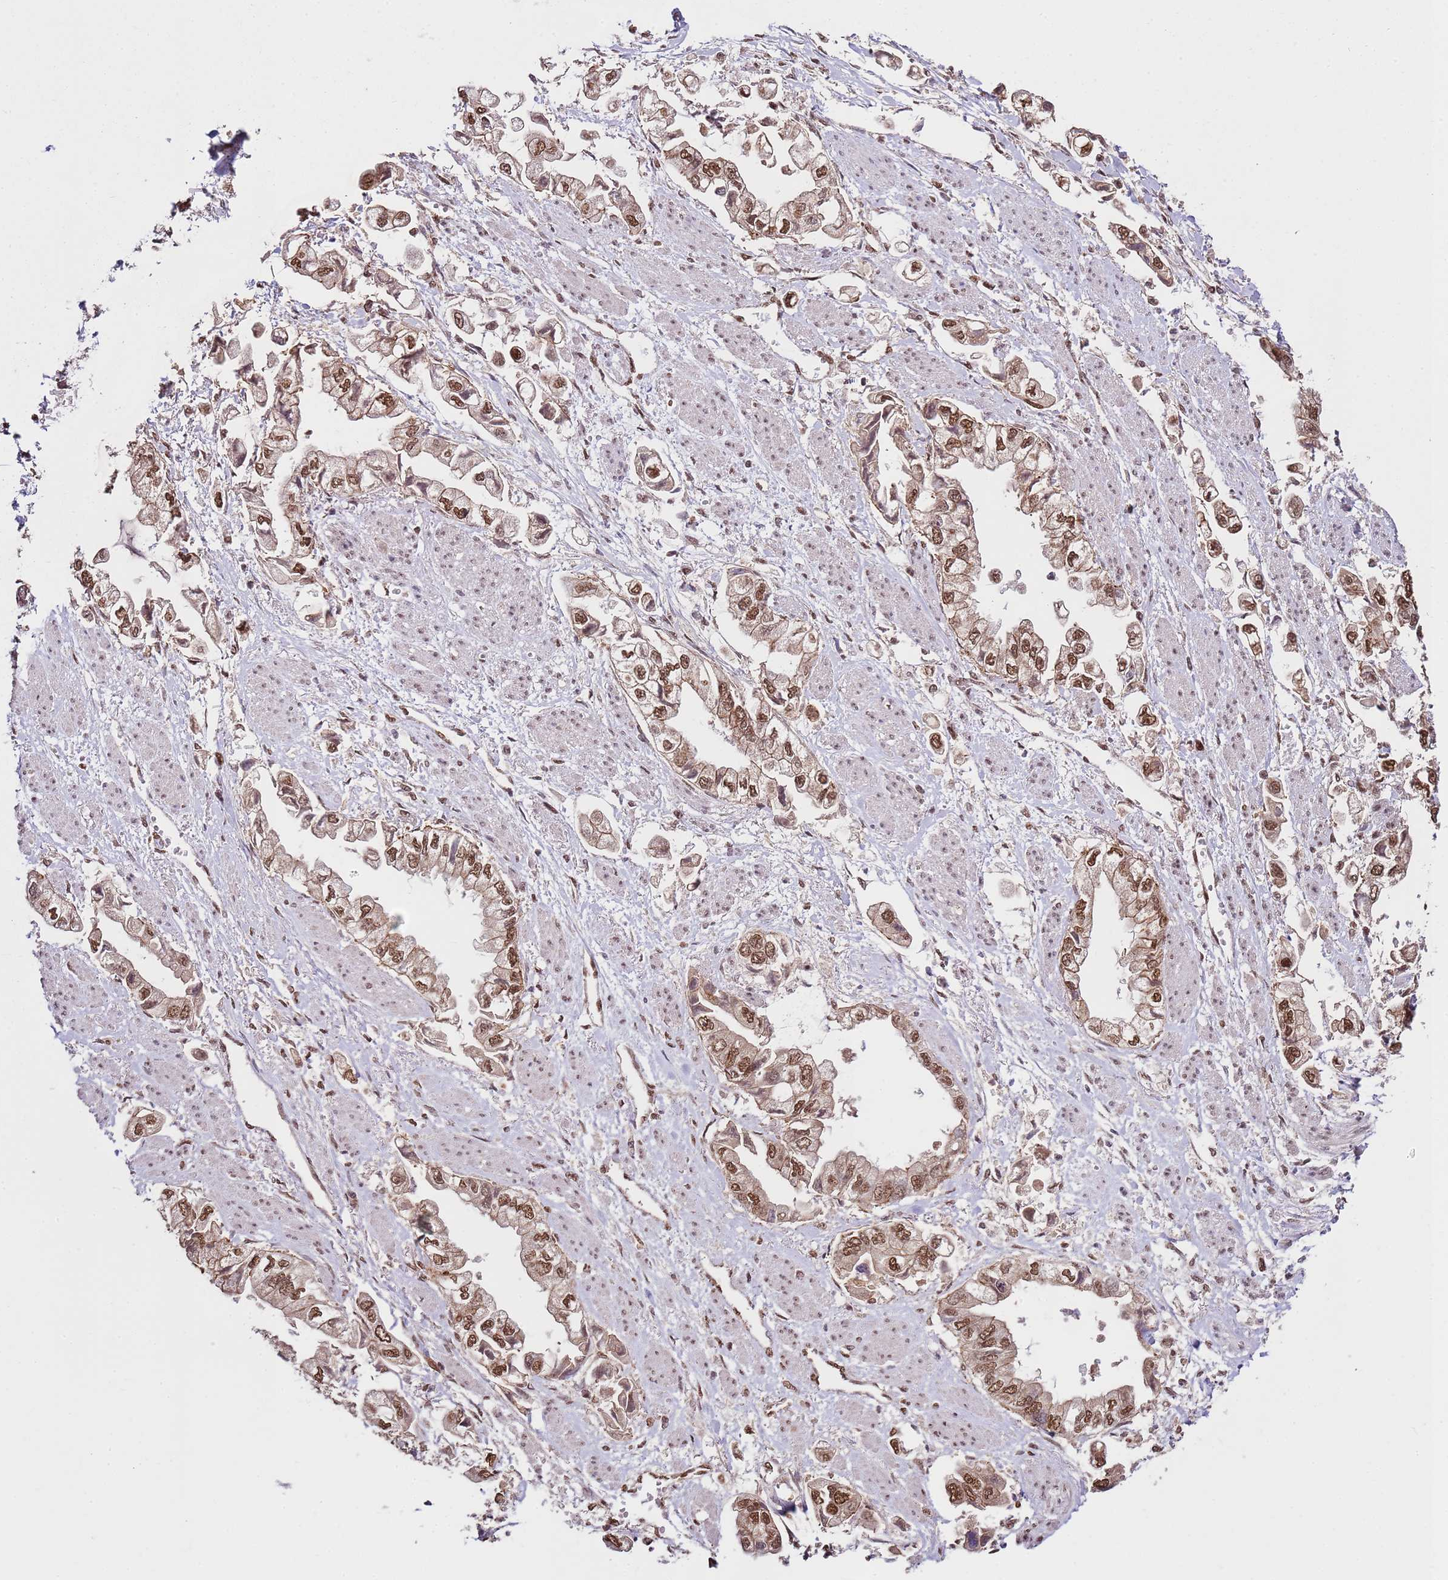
{"staining": {"intensity": "moderate", "quantity": ">75%", "location": "nuclear"}, "tissue": "stomach cancer", "cell_type": "Tumor cells", "image_type": "cancer", "snomed": [{"axis": "morphology", "description": "Adenocarcinoma, NOS"}, {"axis": "topography", "description": "Stomach"}], "caption": "Immunohistochemical staining of human stomach cancer exhibits medium levels of moderate nuclear protein staining in about >75% of tumor cells.", "gene": "ZBTB12", "patient": {"sex": "male", "age": 62}}